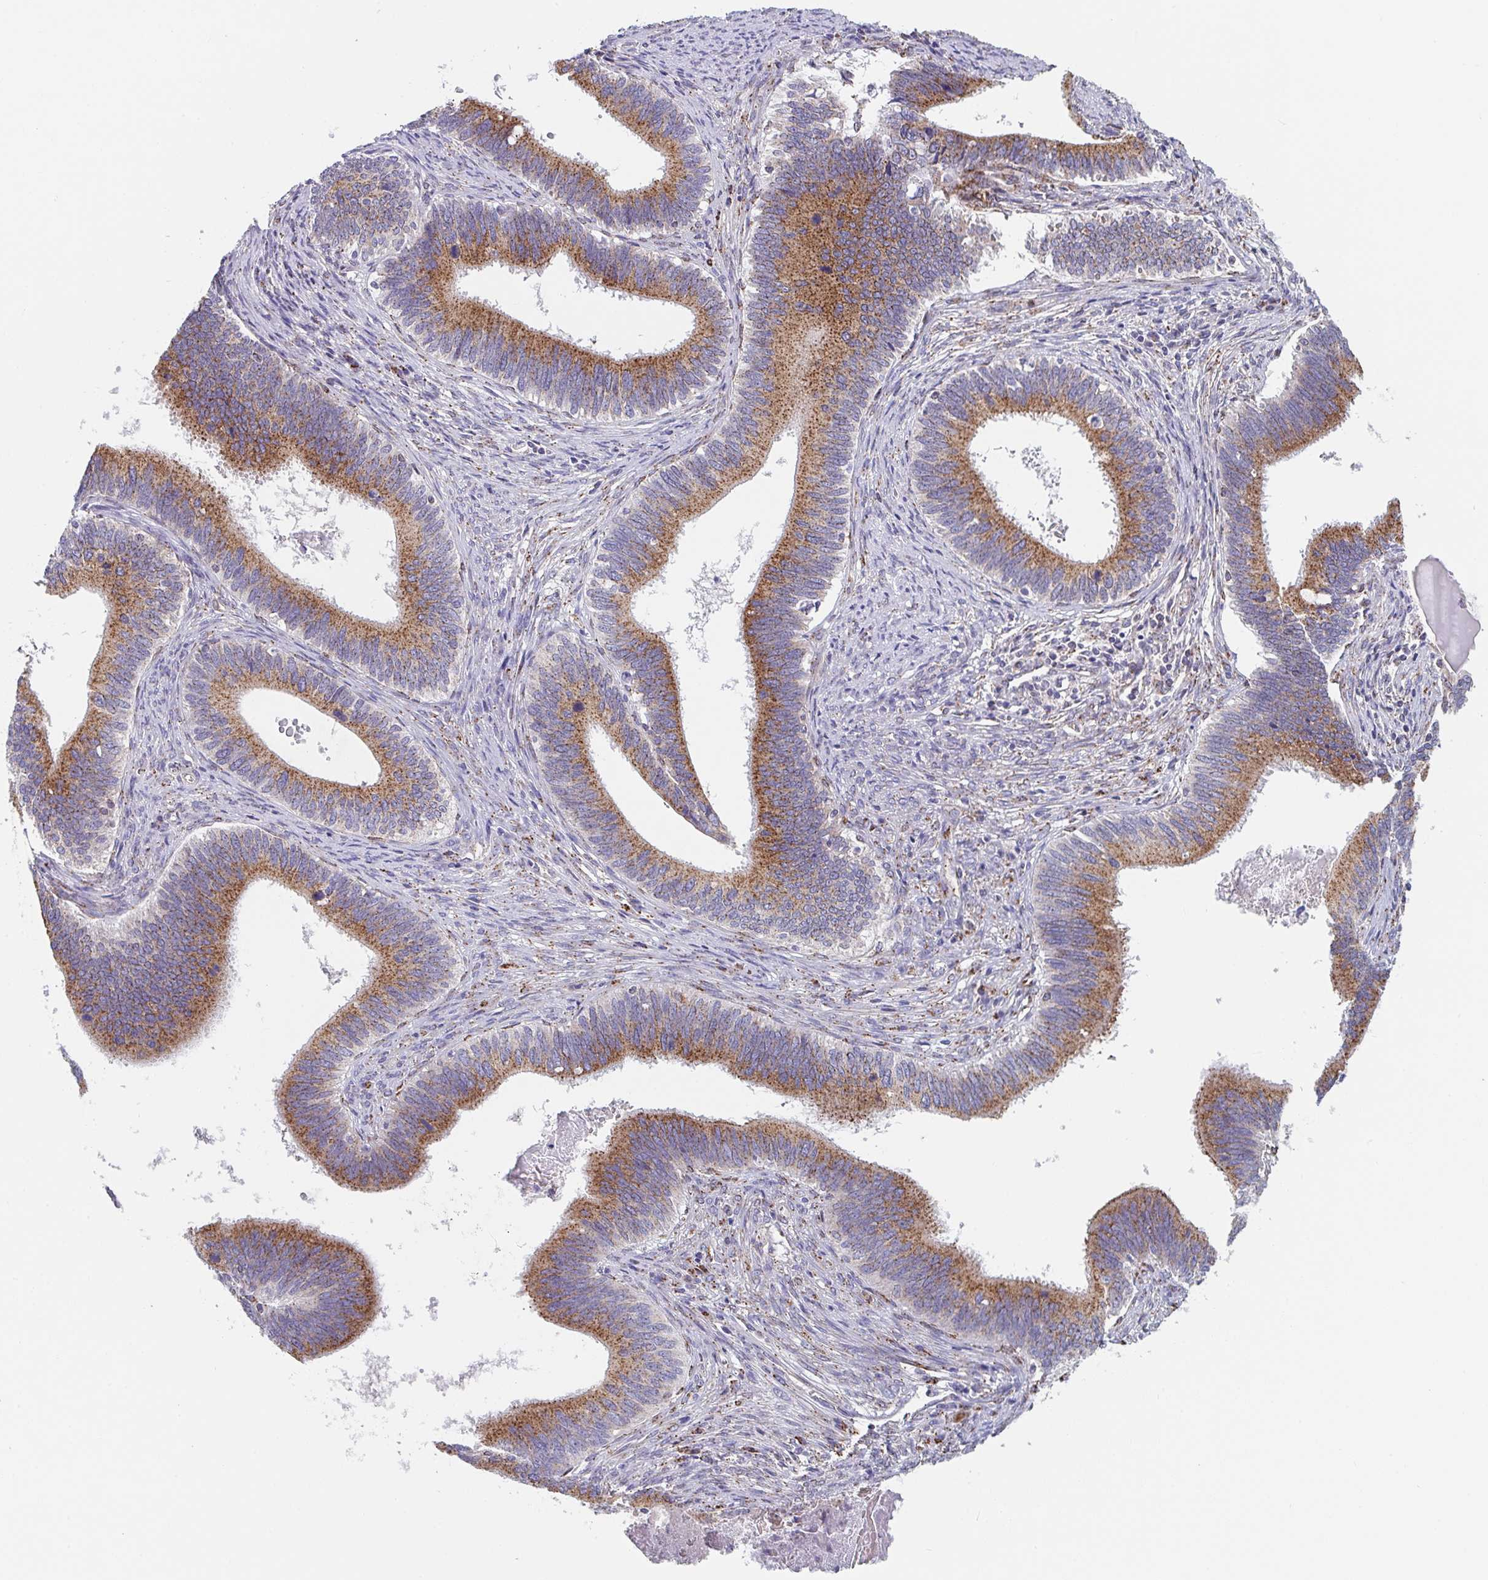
{"staining": {"intensity": "moderate", "quantity": ">75%", "location": "cytoplasmic/membranous"}, "tissue": "cervical cancer", "cell_type": "Tumor cells", "image_type": "cancer", "snomed": [{"axis": "morphology", "description": "Adenocarcinoma, NOS"}, {"axis": "topography", "description": "Cervix"}], "caption": "This is an image of IHC staining of adenocarcinoma (cervical), which shows moderate positivity in the cytoplasmic/membranous of tumor cells.", "gene": "PROSER3", "patient": {"sex": "female", "age": 42}}